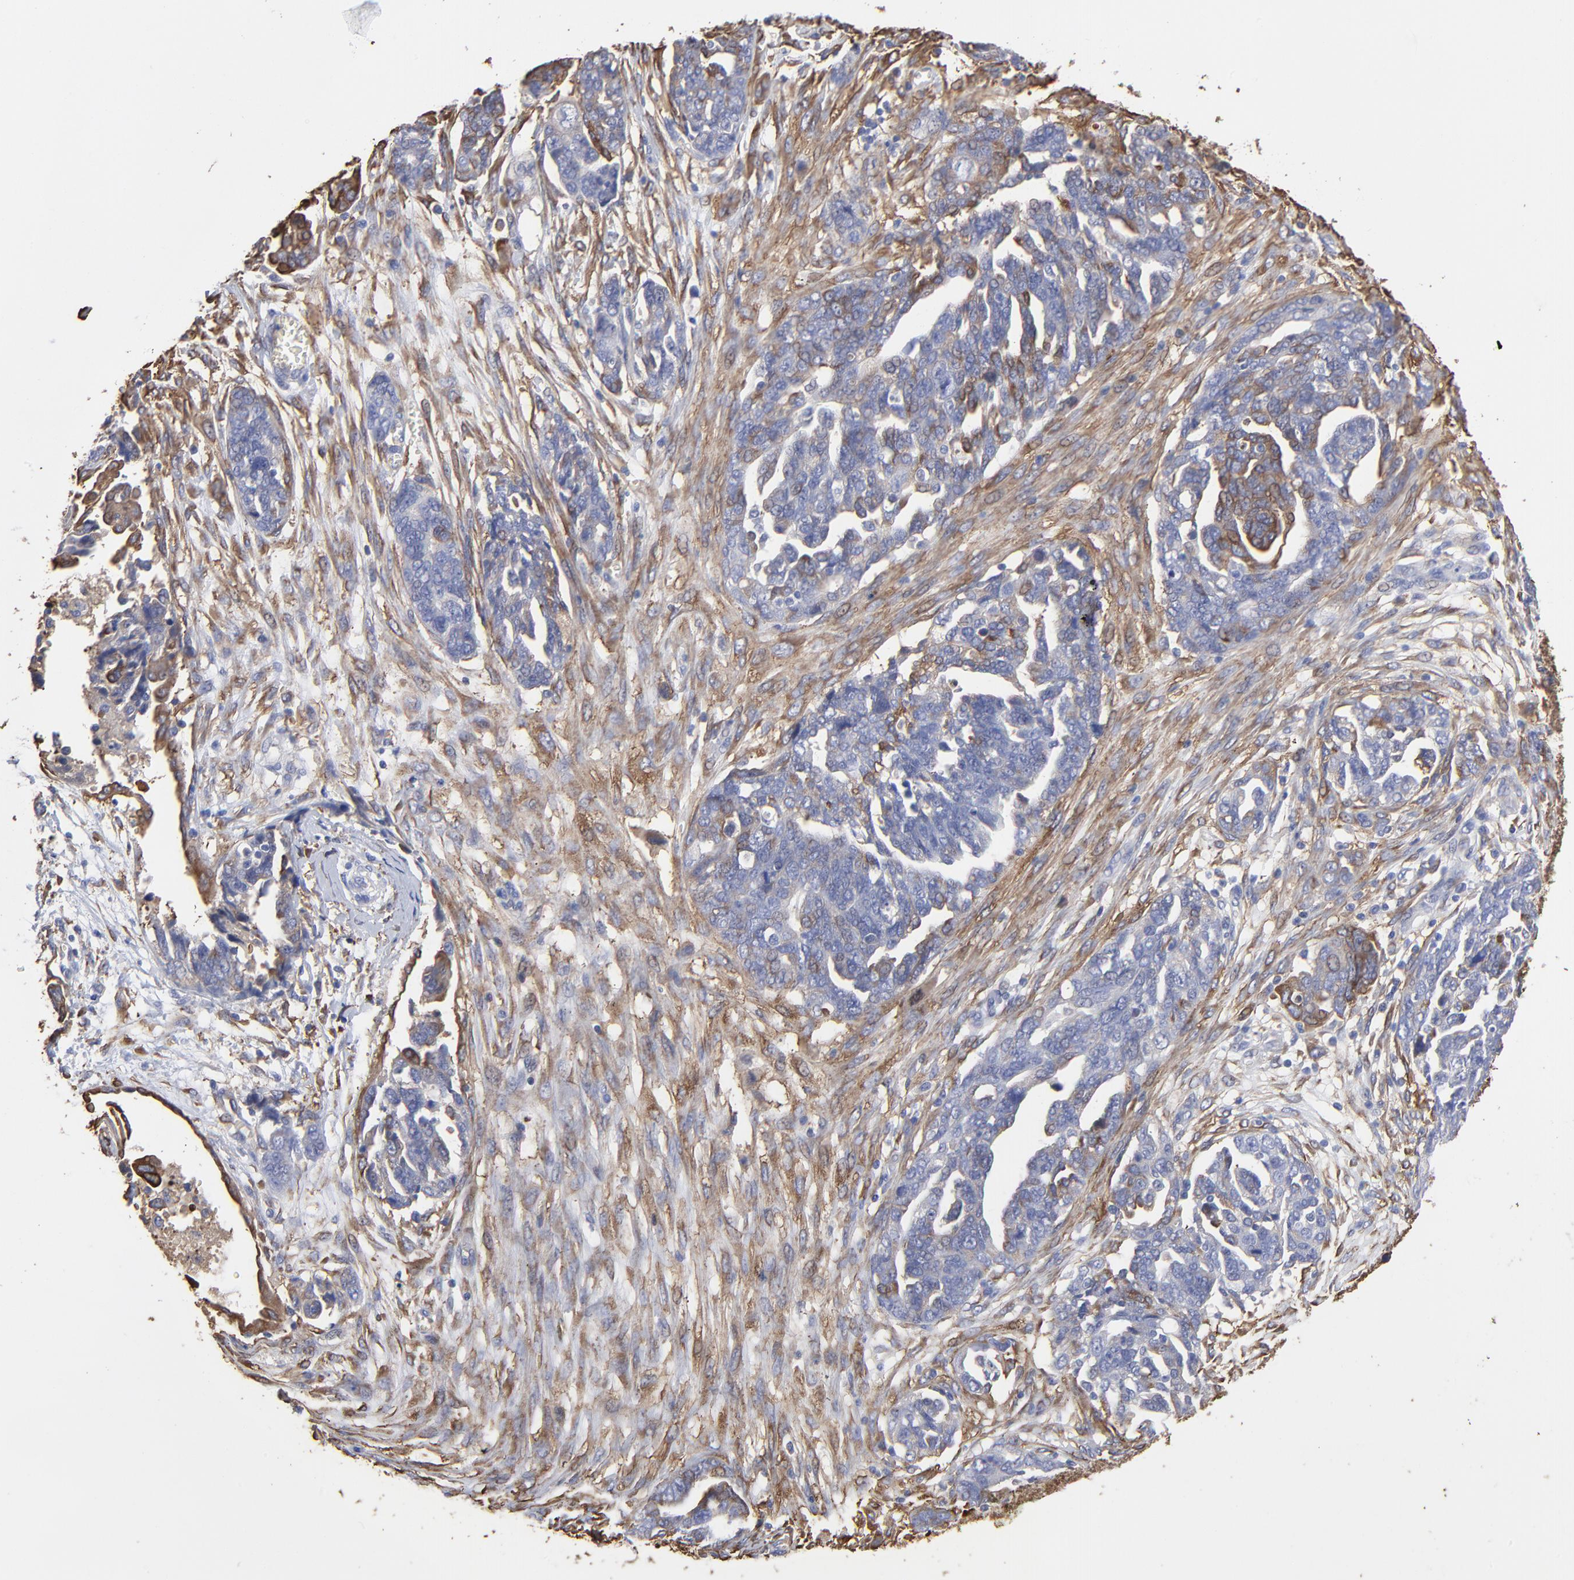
{"staining": {"intensity": "negative", "quantity": "none", "location": "none"}, "tissue": "ovarian cancer", "cell_type": "Tumor cells", "image_type": "cancer", "snomed": [{"axis": "morphology", "description": "Normal tissue, NOS"}, {"axis": "morphology", "description": "Cystadenocarcinoma, serous, NOS"}, {"axis": "topography", "description": "Fallopian tube"}, {"axis": "topography", "description": "Ovary"}], "caption": "There is no significant expression in tumor cells of ovarian cancer (serous cystadenocarcinoma).", "gene": "CILP", "patient": {"sex": "female", "age": 56}}